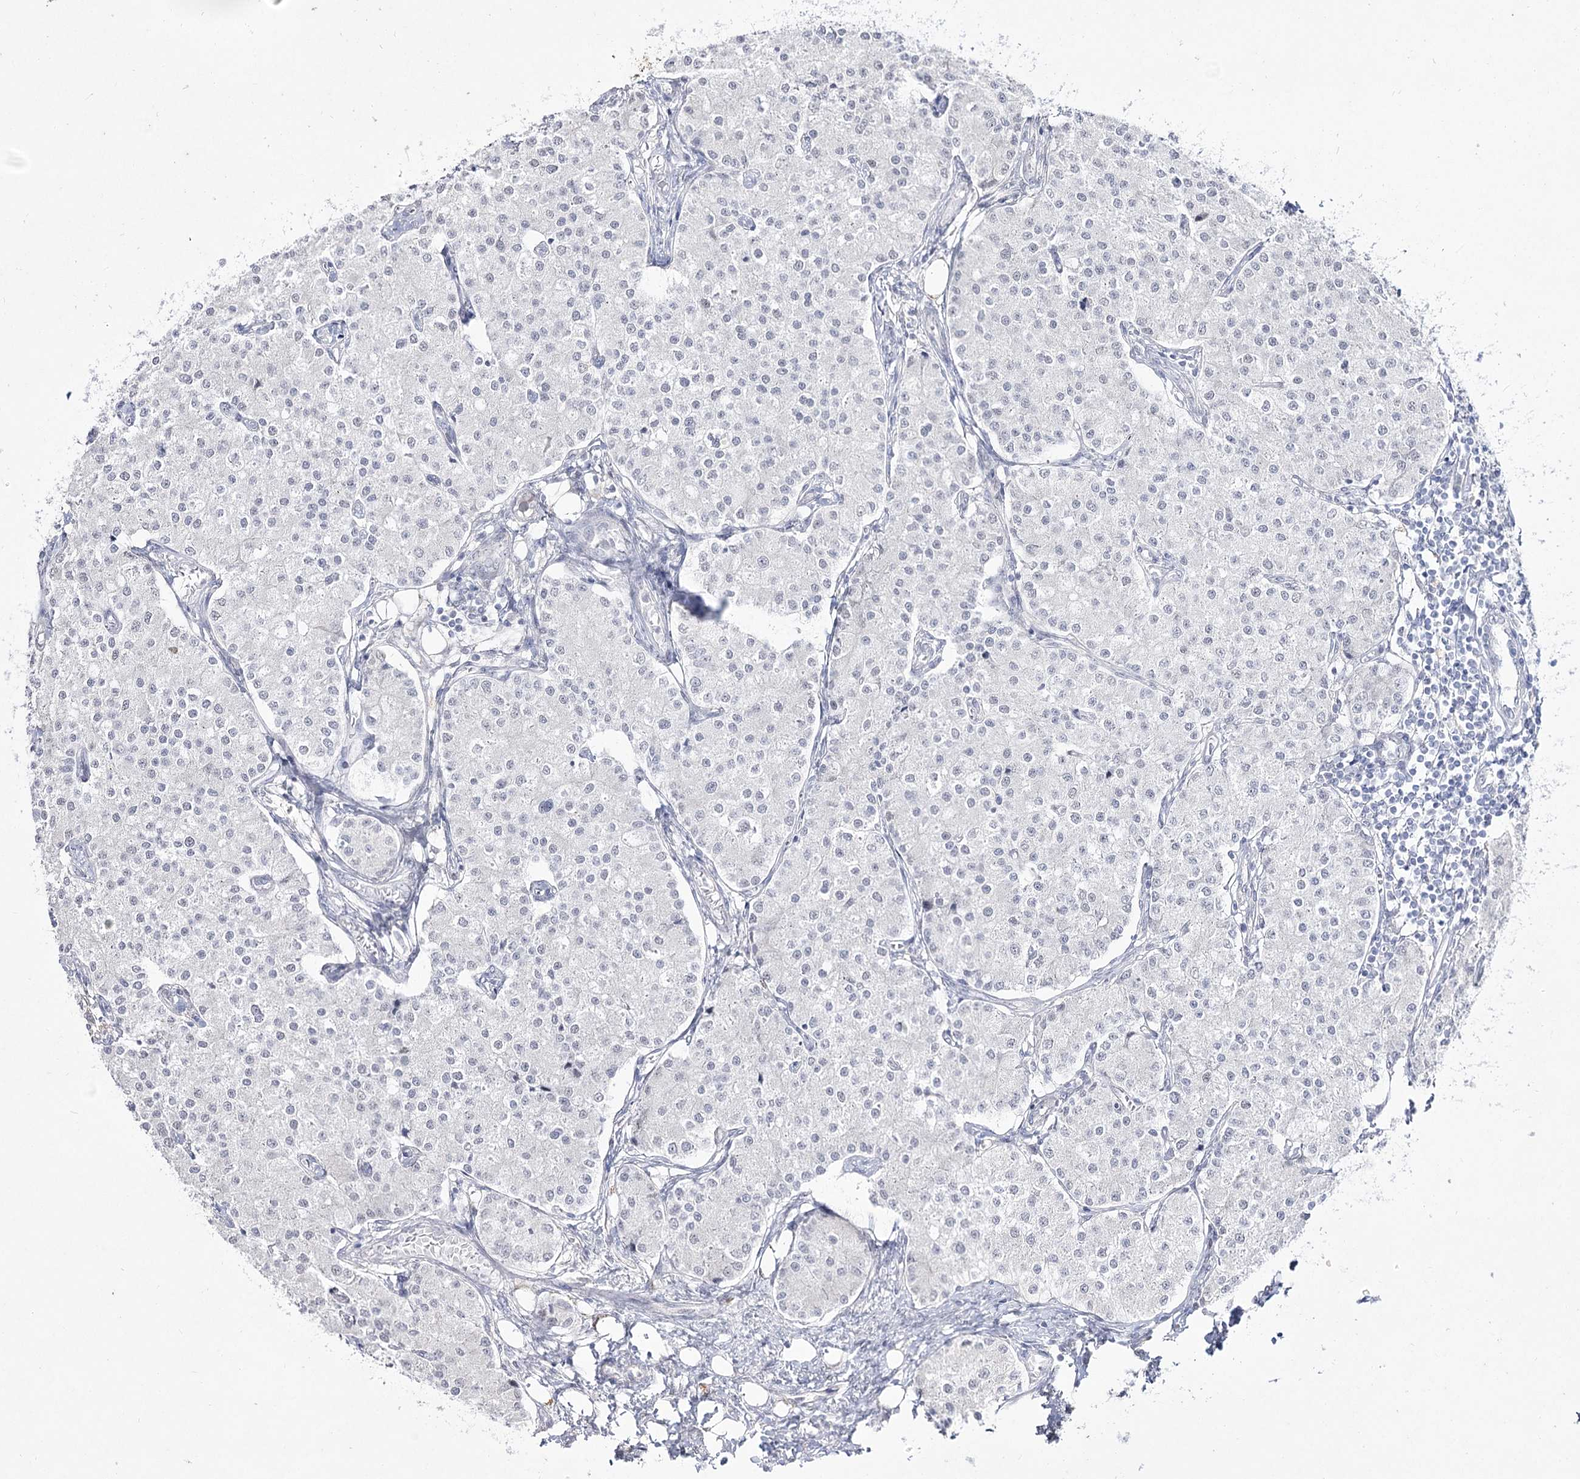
{"staining": {"intensity": "negative", "quantity": "none", "location": "none"}, "tissue": "carcinoid", "cell_type": "Tumor cells", "image_type": "cancer", "snomed": [{"axis": "morphology", "description": "Carcinoid, malignant, NOS"}, {"axis": "topography", "description": "Colon"}], "caption": "This is an immunohistochemistry (IHC) image of carcinoid. There is no positivity in tumor cells.", "gene": "DDX50", "patient": {"sex": "female", "age": 52}}